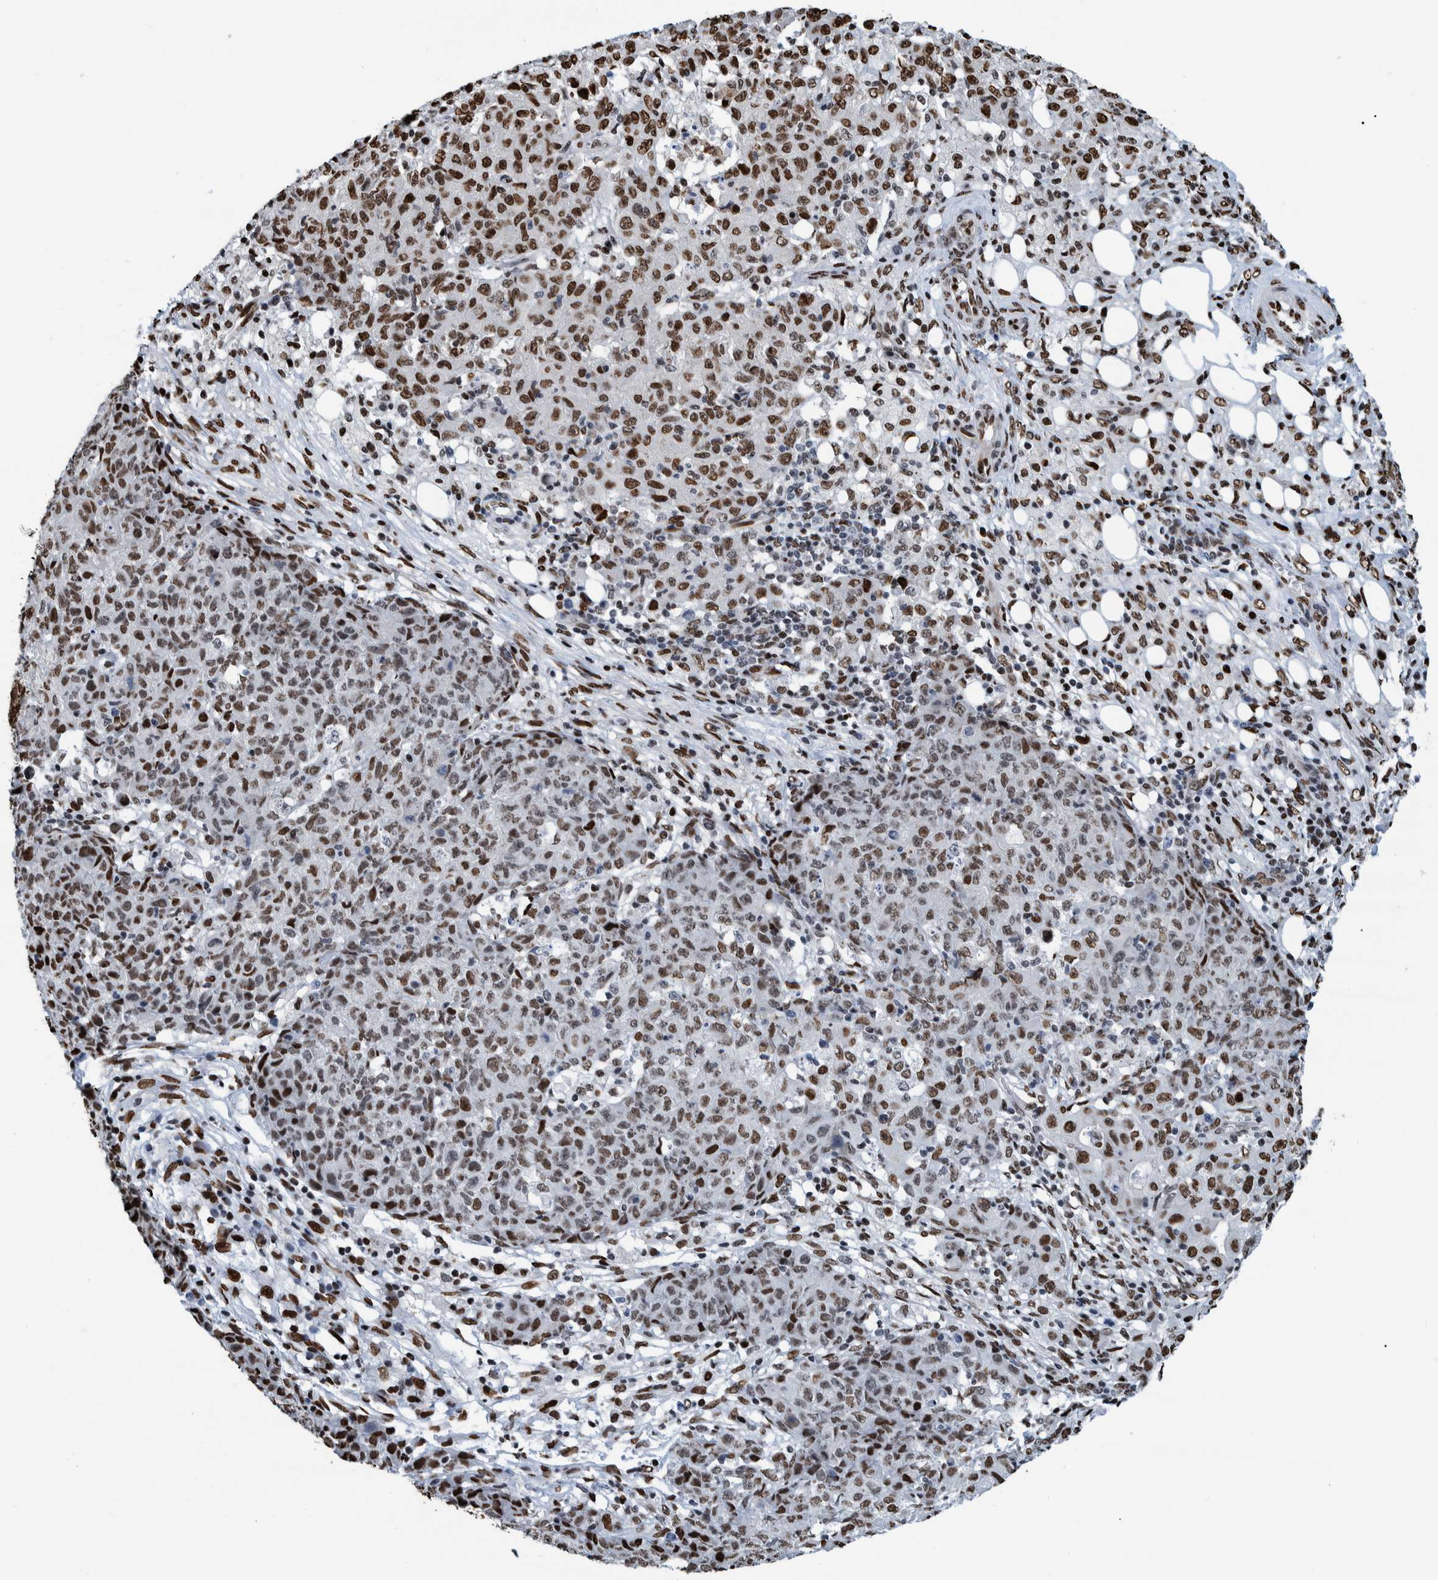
{"staining": {"intensity": "strong", "quantity": ">75%", "location": "nuclear"}, "tissue": "ovarian cancer", "cell_type": "Tumor cells", "image_type": "cancer", "snomed": [{"axis": "morphology", "description": "Carcinoma, endometroid"}, {"axis": "topography", "description": "Ovary"}], "caption": "A high-resolution micrograph shows immunohistochemistry staining of ovarian endometroid carcinoma, which shows strong nuclear staining in approximately >75% of tumor cells. (DAB (3,3'-diaminobenzidine) IHC, brown staining for protein, blue staining for nuclei).", "gene": "HEATR9", "patient": {"sex": "female", "age": 42}}